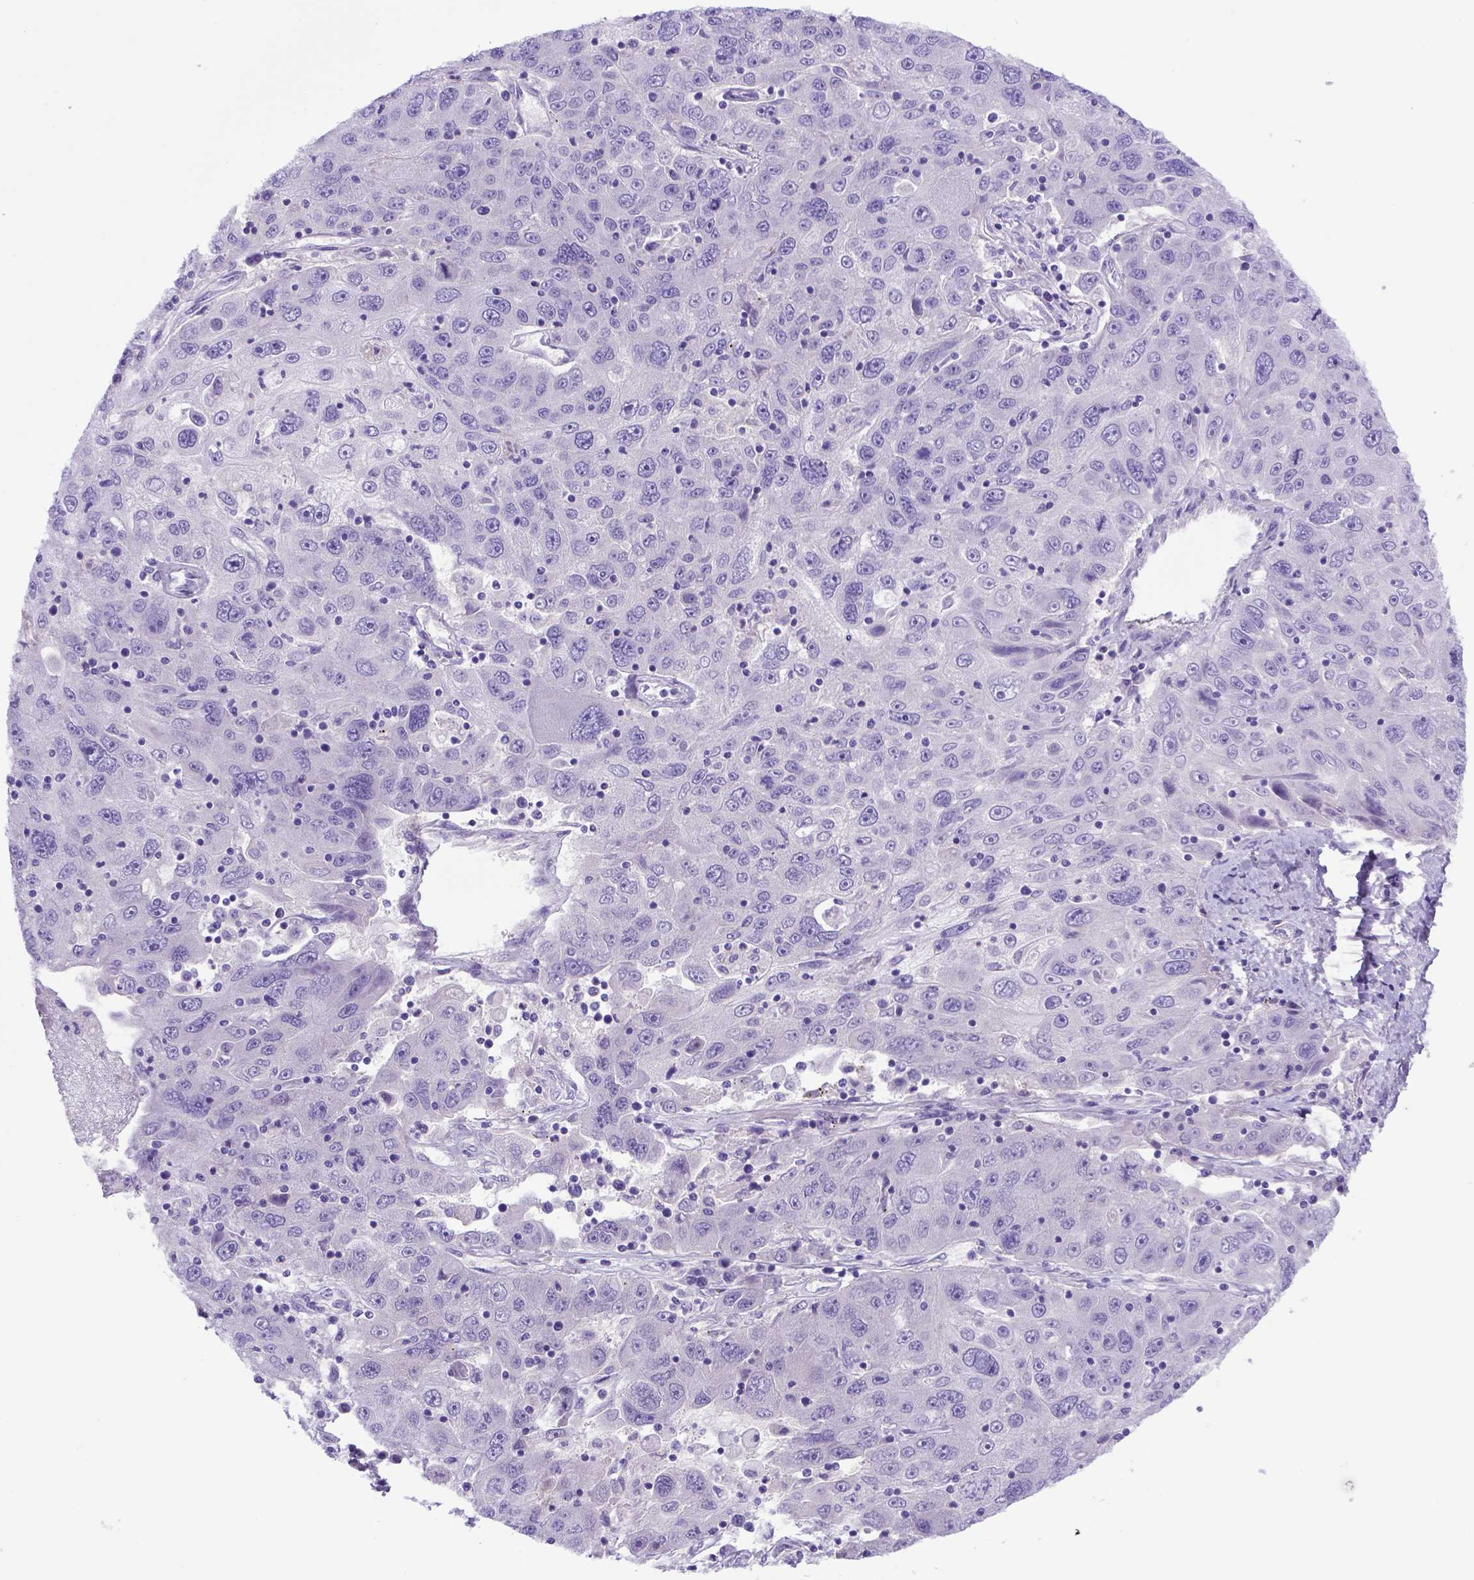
{"staining": {"intensity": "negative", "quantity": "none", "location": "none"}, "tissue": "stomach cancer", "cell_type": "Tumor cells", "image_type": "cancer", "snomed": [{"axis": "morphology", "description": "Adenocarcinoma, NOS"}, {"axis": "topography", "description": "Stomach"}], "caption": "Immunohistochemistry image of neoplastic tissue: stomach cancer stained with DAB demonstrates no significant protein positivity in tumor cells.", "gene": "ADRA2B", "patient": {"sex": "male", "age": 56}}